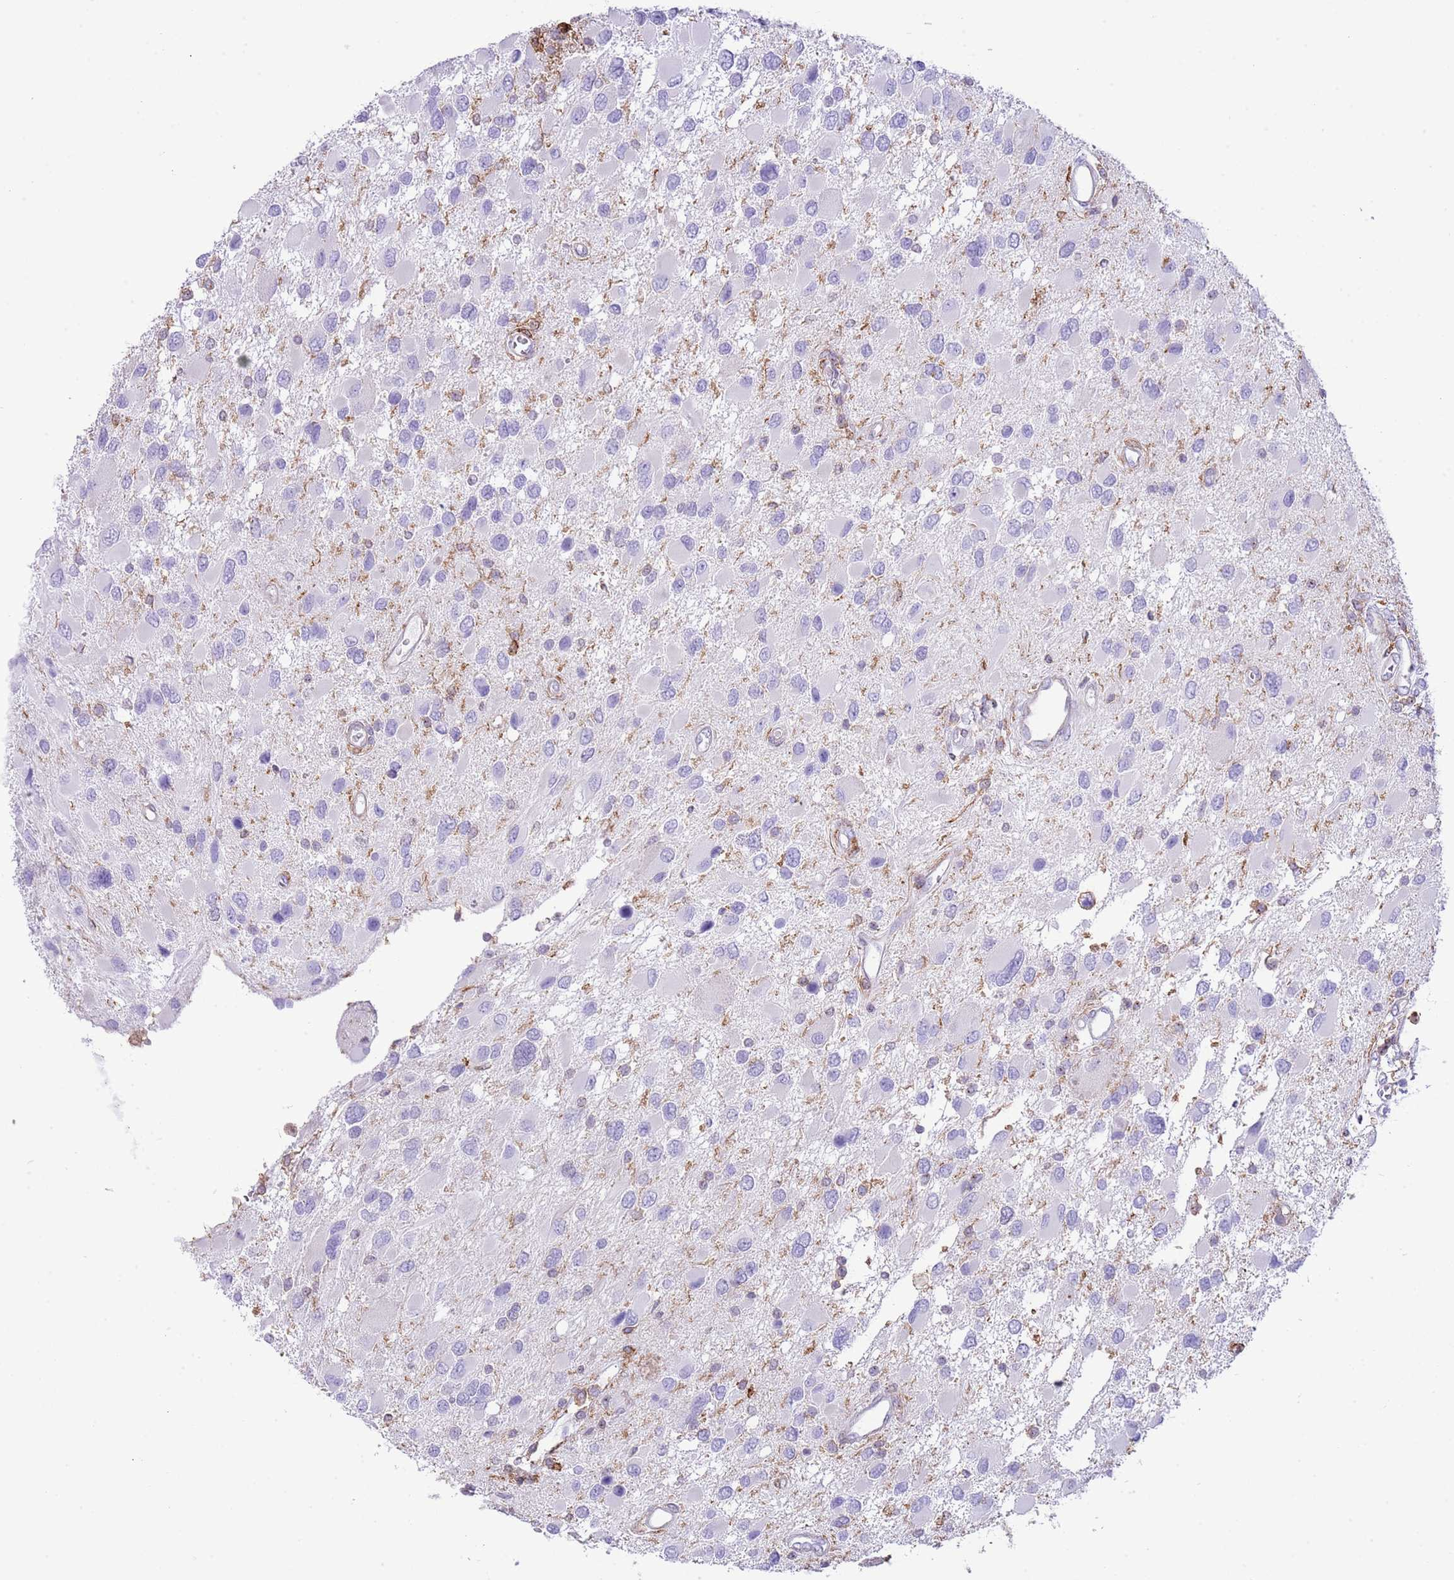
{"staining": {"intensity": "negative", "quantity": "none", "location": "none"}, "tissue": "glioma", "cell_type": "Tumor cells", "image_type": "cancer", "snomed": [{"axis": "morphology", "description": "Glioma, malignant, High grade"}, {"axis": "topography", "description": "Brain"}], "caption": "IHC image of glioma stained for a protein (brown), which reveals no staining in tumor cells.", "gene": "EFHD2", "patient": {"sex": "male", "age": 53}}